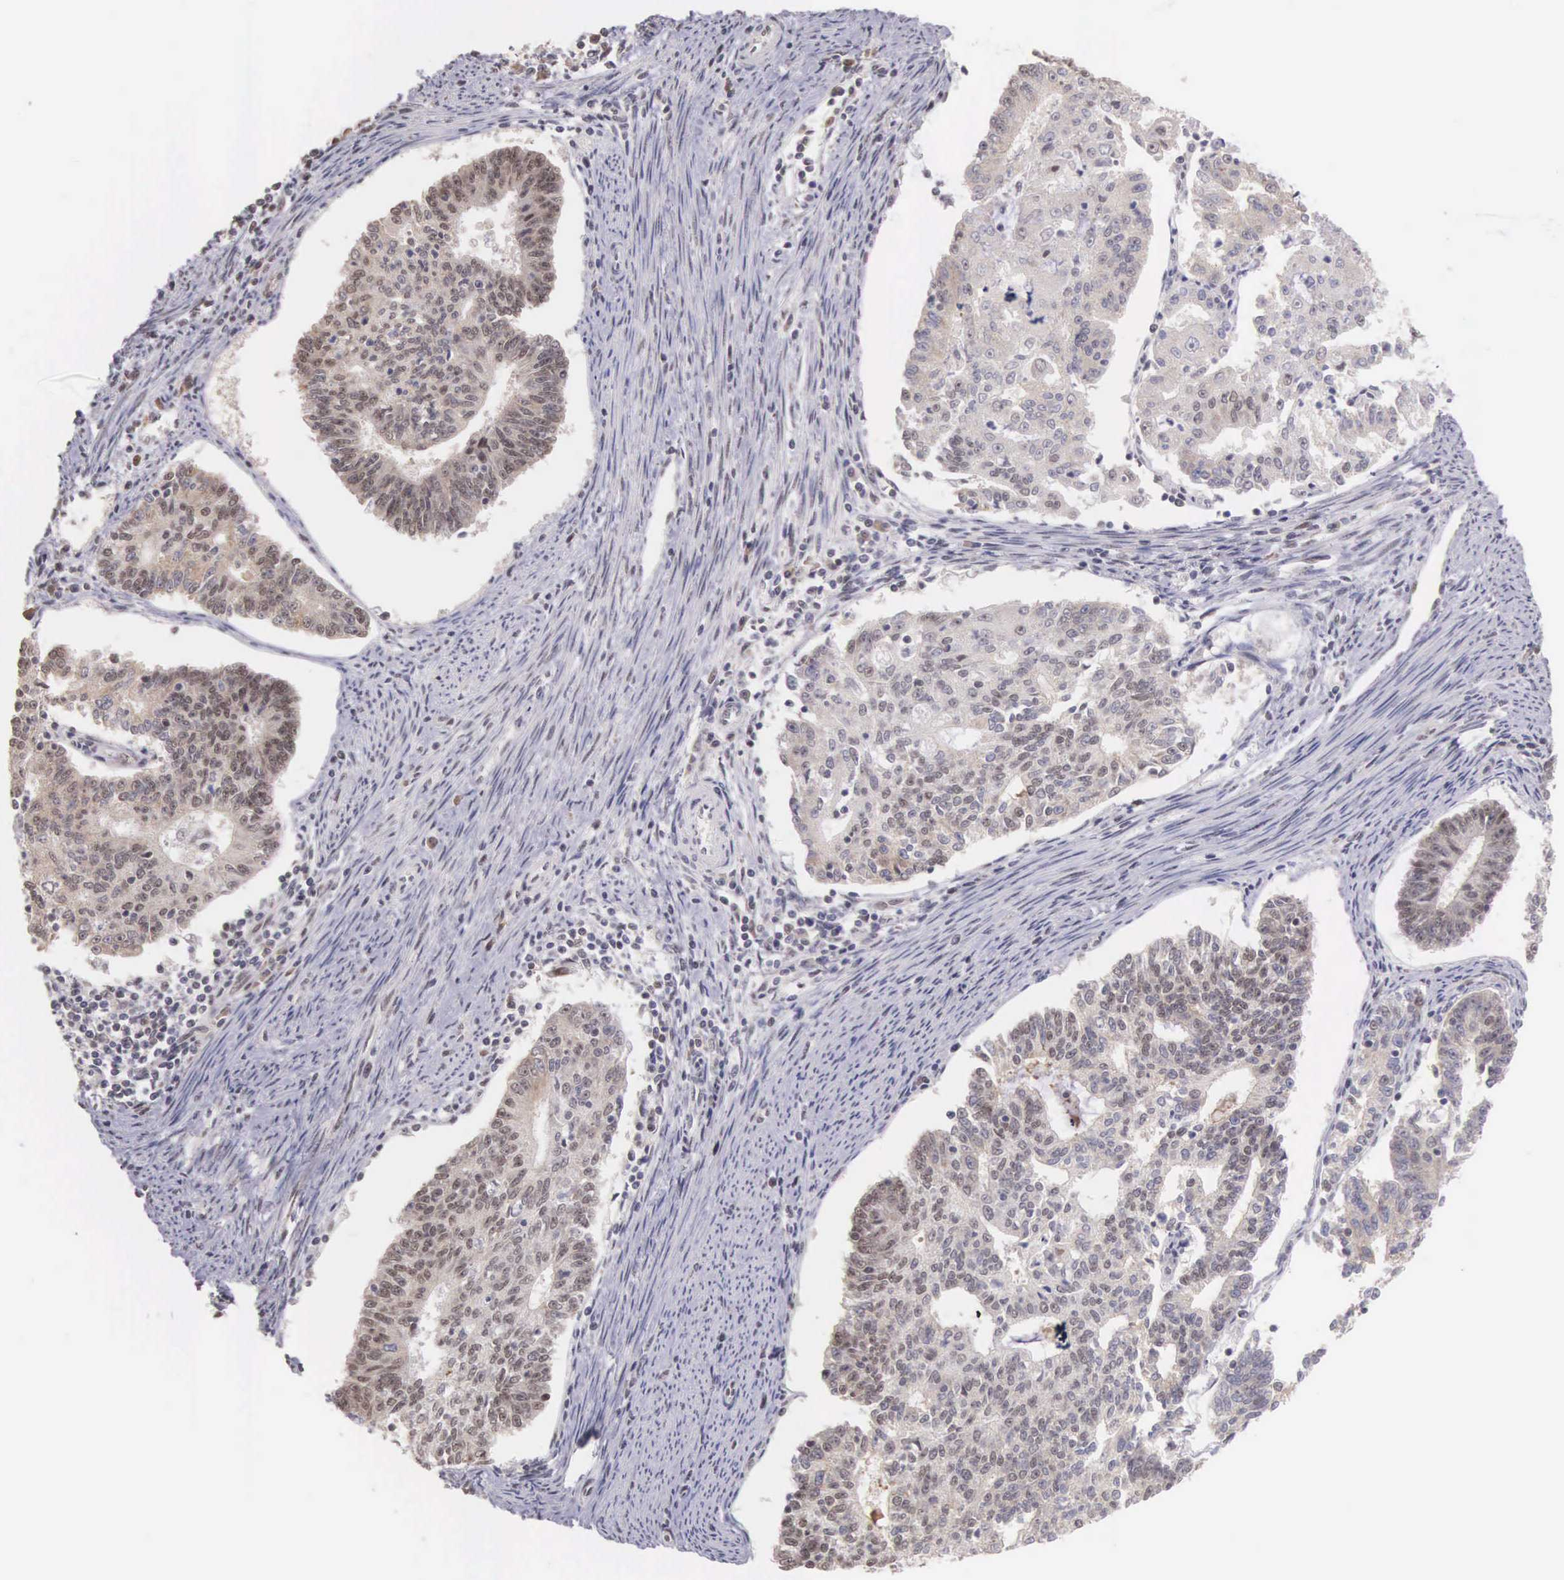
{"staining": {"intensity": "weak", "quantity": "<25%", "location": "nuclear"}, "tissue": "endometrial cancer", "cell_type": "Tumor cells", "image_type": "cancer", "snomed": [{"axis": "morphology", "description": "Adenocarcinoma, NOS"}, {"axis": "topography", "description": "Endometrium"}], "caption": "Histopathology image shows no significant protein positivity in tumor cells of endometrial cancer.", "gene": "HMGXB4", "patient": {"sex": "female", "age": 56}}